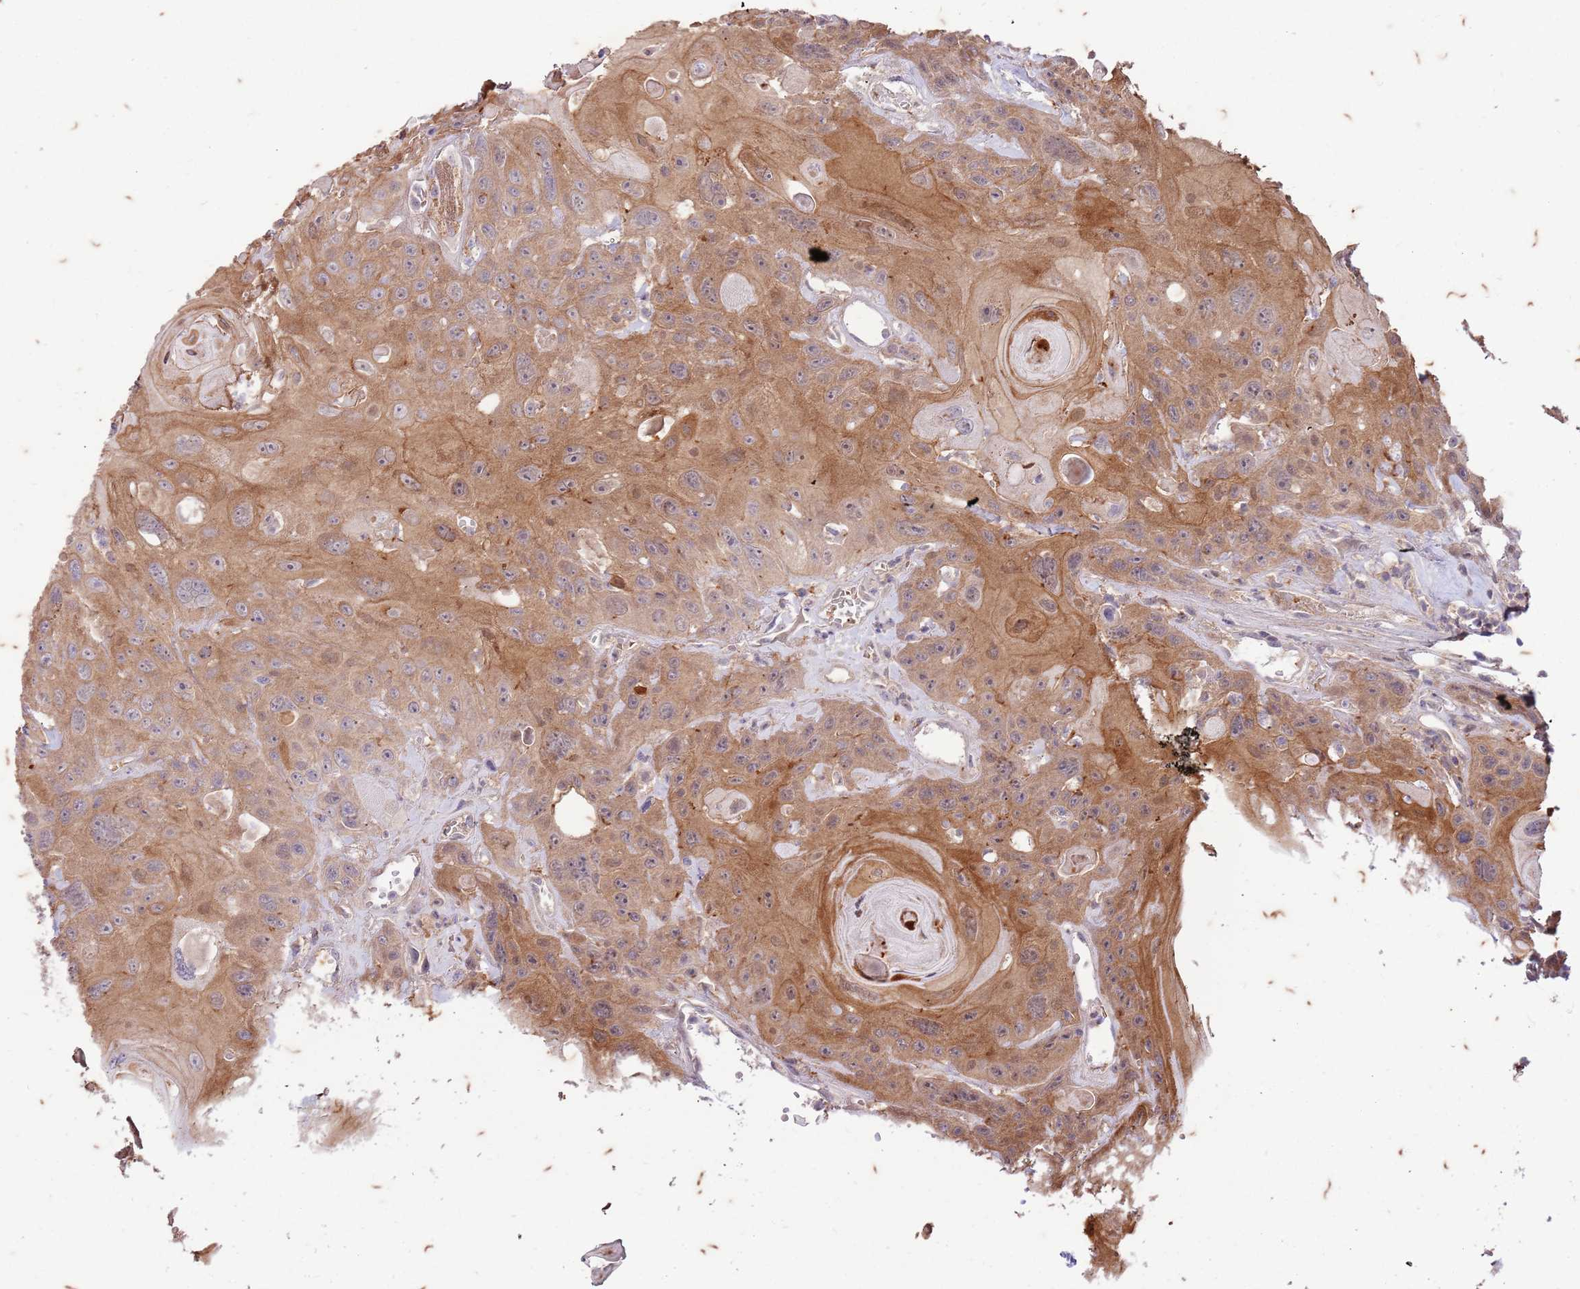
{"staining": {"intensity": "moderate", "quantity": ">75%", "location": "cytoplasmic/membranous"}, "tissue": "head and neck cancer", "cell_type": "Tumor cells", "image_type": "cancer", "snomed": [{"axis": "morphology", "description": "Squamous cell carcinoma, NOS"}, {"axis": "topography", "description": "Head-Neck"}], "caption": "Squamous cell carcinoma (head and neck) stained with immunohistochemistry demonstrates moderate cytoplasmic/membranous expression in approximately >75% of tumor cells.", "gene": "RAPGEF3", "patient": {"sex": "female", "age": 59}}